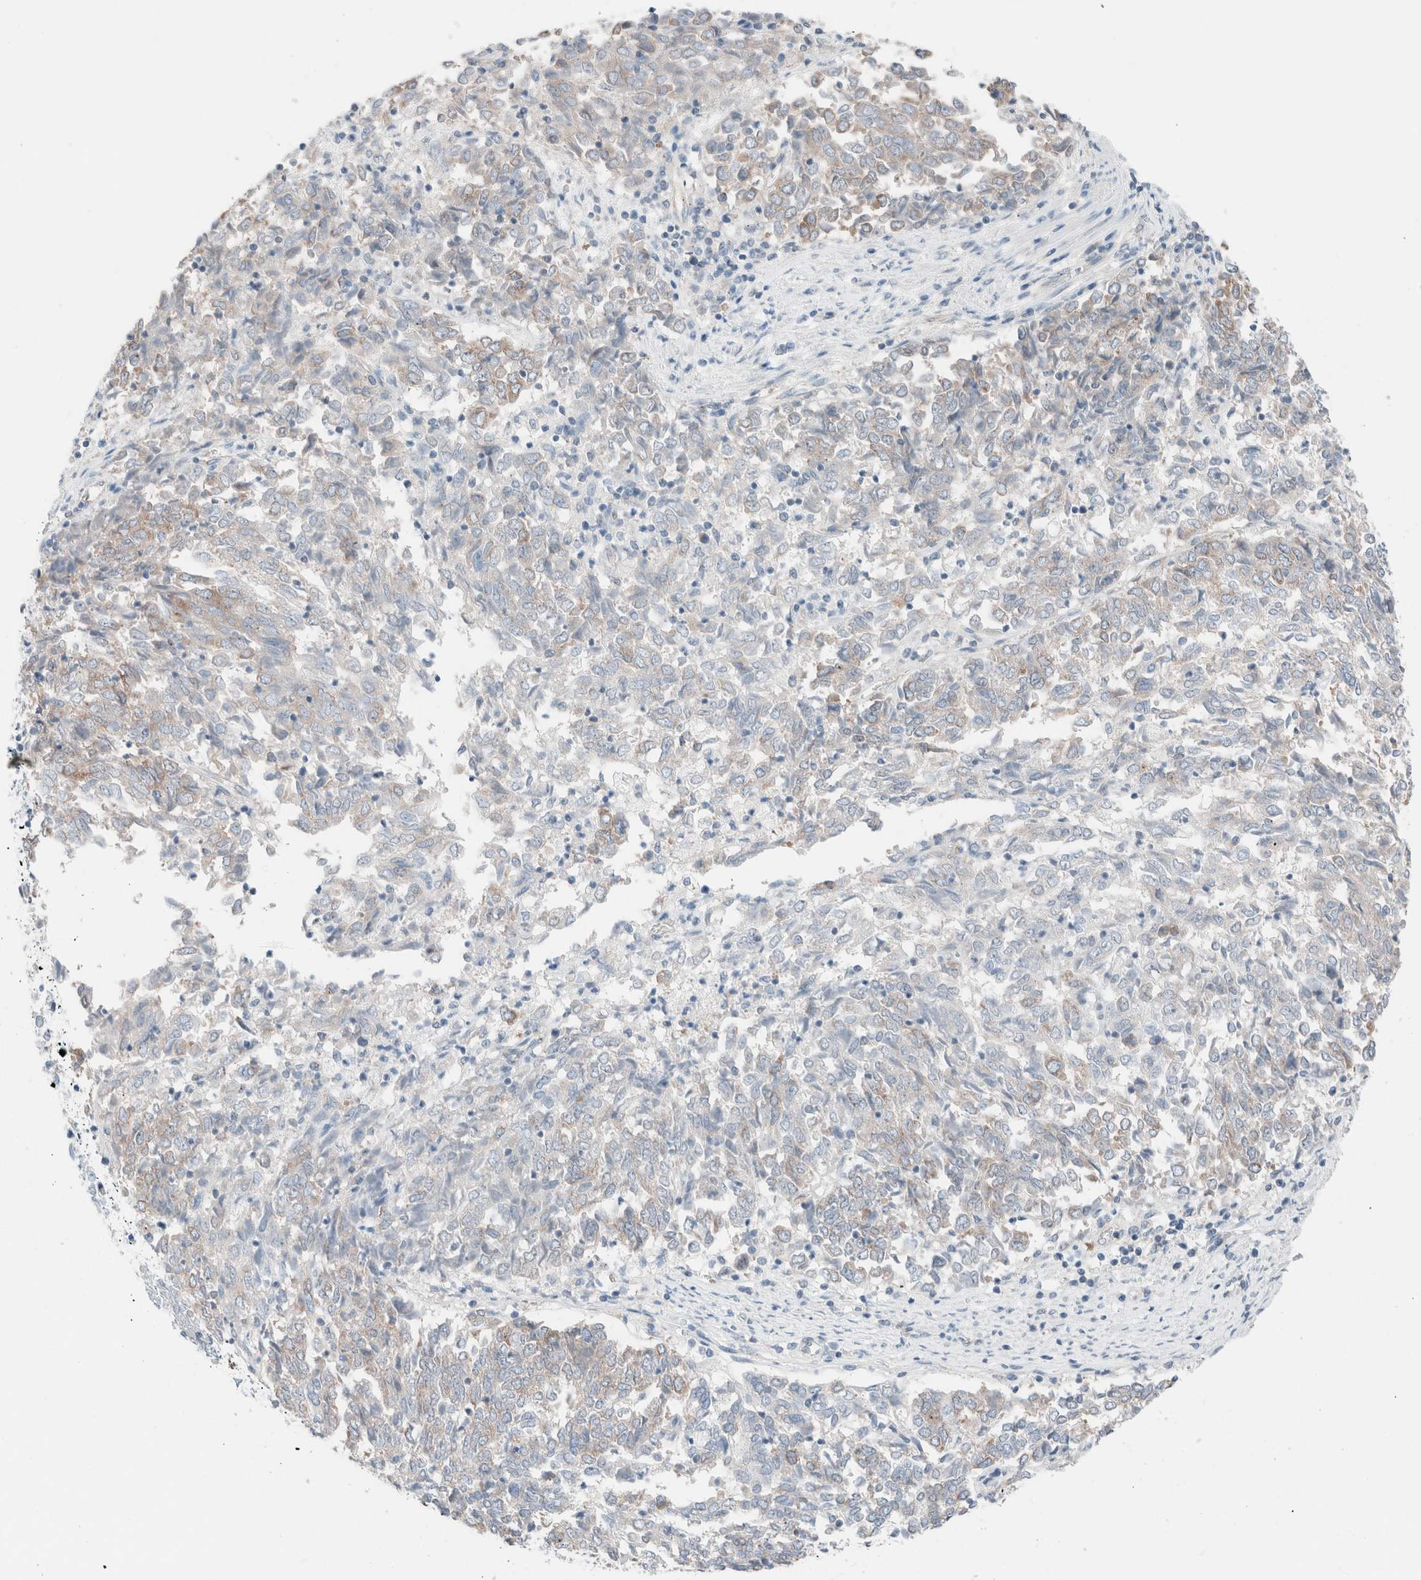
{"staining": {"intensity": "moderate", "quantity": "<25%", "location": "cytoplasmic/membranous"}, "tissue": "endometrial cancer", "cell_type": "Tumor cells", "image_type": "cancer", "snomed": [{"axis": "morphology", "description": "Adenocarcinoma, NOS"}, {"axis": "topography", "description": "Endometrium"}], "caption": "Endometrial cancer (adenocarcinoma) stained with a brown dye reveals moderate cytoplasmic/membranous positive expression in about <25% of tumor cells.", "gene": "CASC3", "patient": {"sex": "female", "age": 80}}